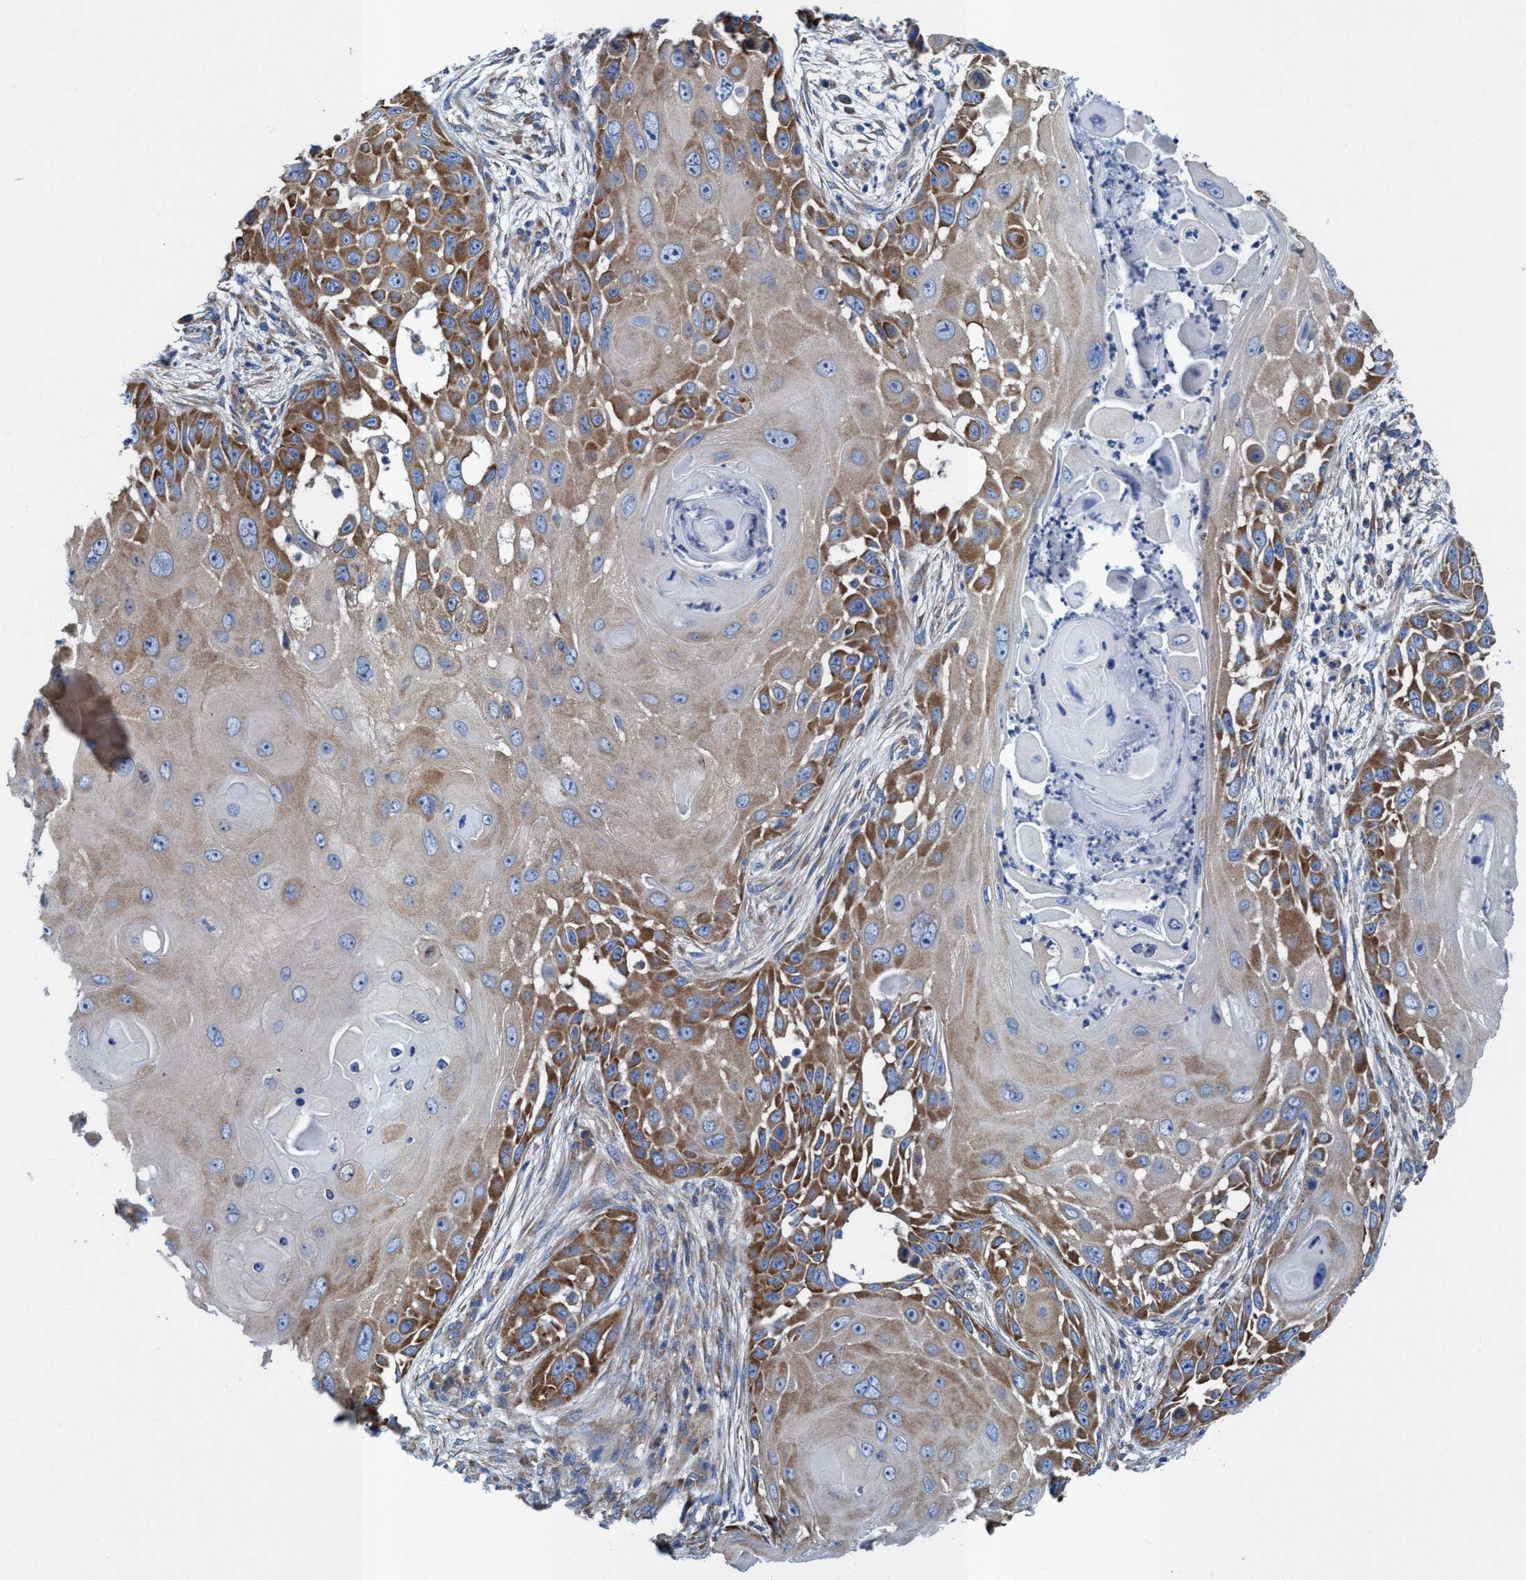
{"staining": {"intensity": "moderate", "quantity": ">75%", "location": "cytoplasmic/membranous"}, "tissue": "skin cancer", "cell_type": "Tumor cells", "image_type": "cancer", "snomed": [{"axis": "morphology", "description": "Squamous cell carcinoma, NOS"}, {"axis": "topography", "description": "Skin"}], "caption": "Tumor cells demonstrate medium levels of moderate cytoplasmic/membranous staining in about >75% of cells in skin squamous cell carcinoma. The protein is stained brown, and the nuclei are stained in blue (DAB (3,3'-diaminobenzidine) IHC with brightfield microscopy, high magnification).", "gene": "NMT1", "patient": {"sex": "female", "age": 44}}